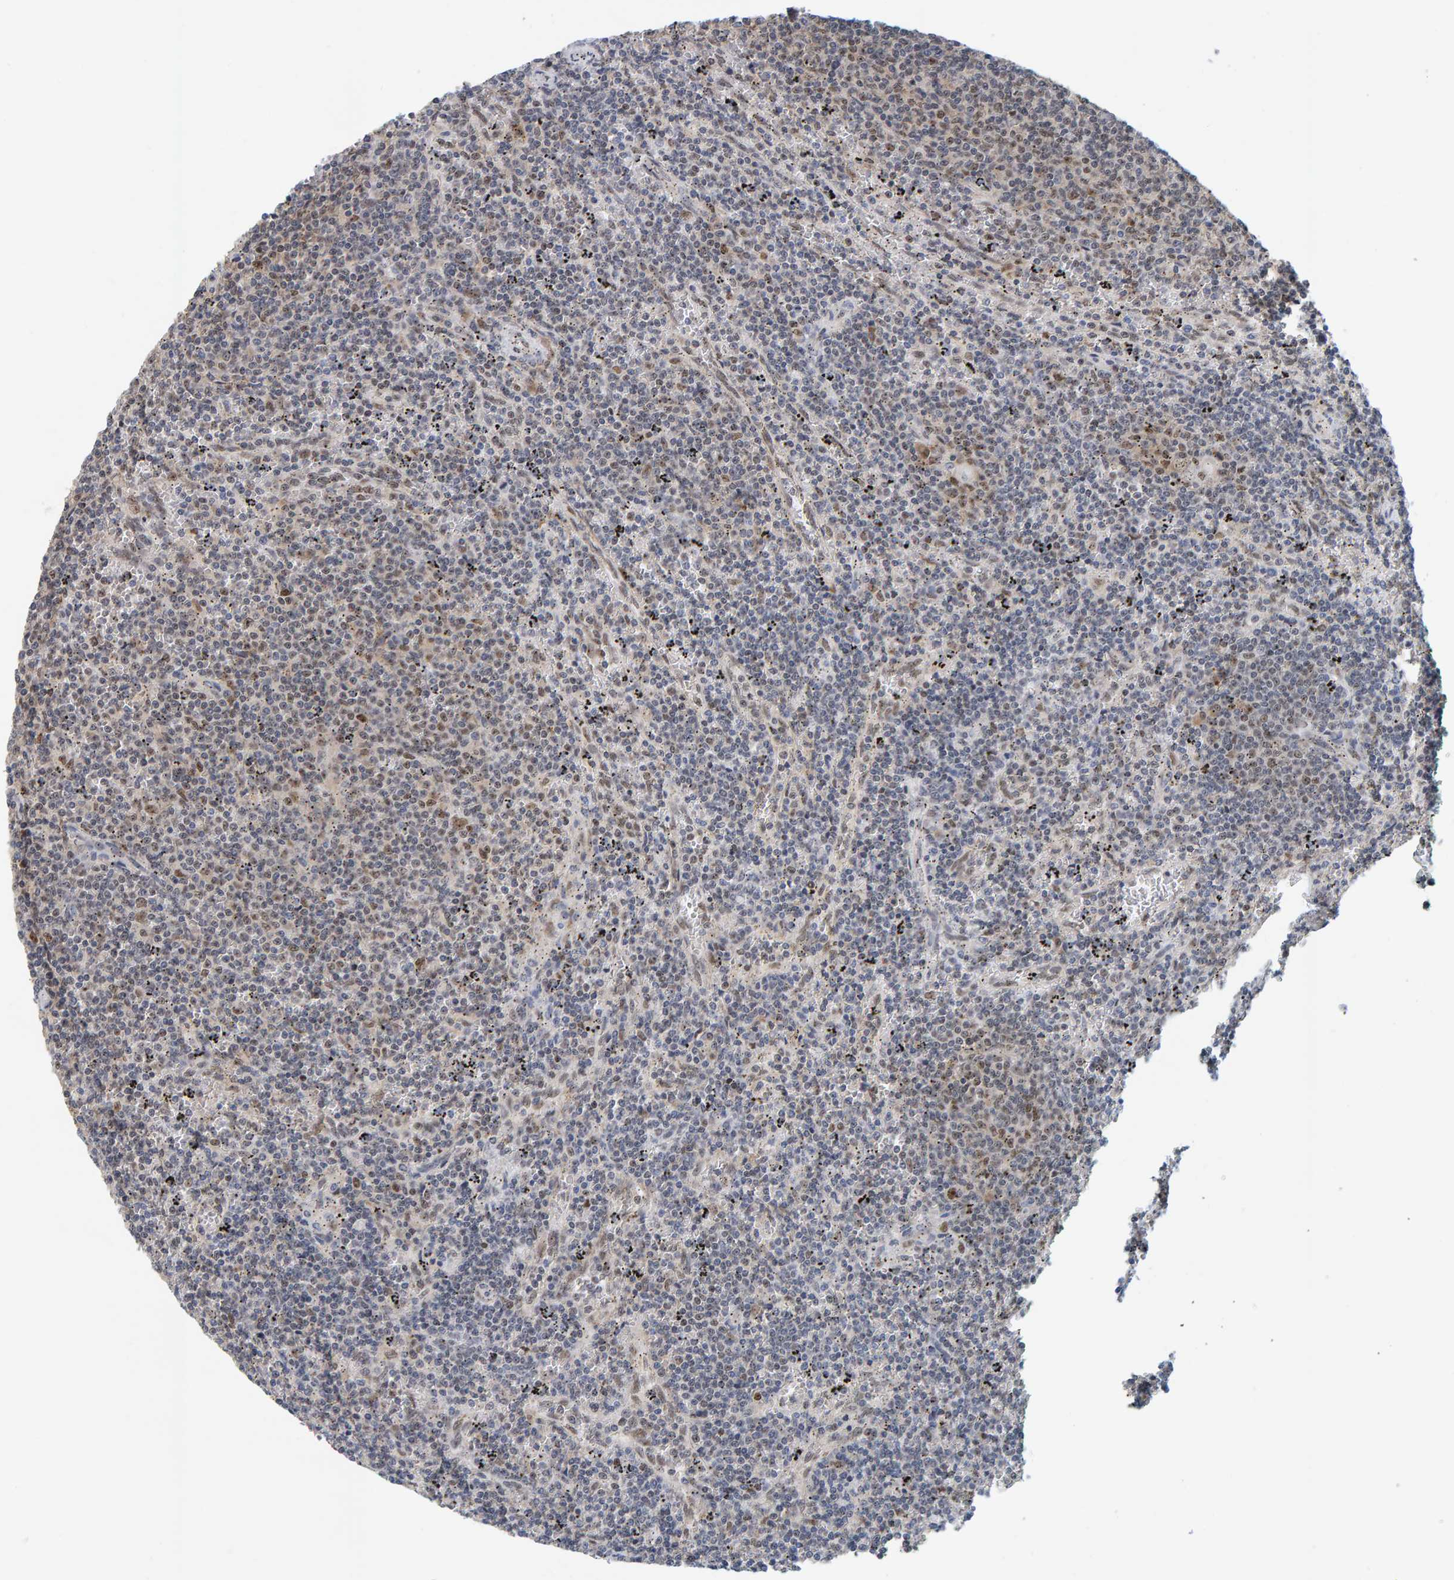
{"staining": {"intensity": "weak", "quantity": "25%-75%", "location": "nuclear"}, "tissue": "lymphoma", "cell_type": "Tumor cells", "image_type": "cancer", "snomed": [{"axis": "morphology", "description": "Malignant lymphoma, non-Hodgkin's type, Low grade"}, {"axis": "topography", "description": "Spleen"}], "caption": "An image showing weak nuclear positivity in approximately 25%-75% of tumor cells in lymphoma, as visualized by brown immunohistochemical staining.", "gene": "POLR1E", "patient": {"sex": "female", "age": 50}}